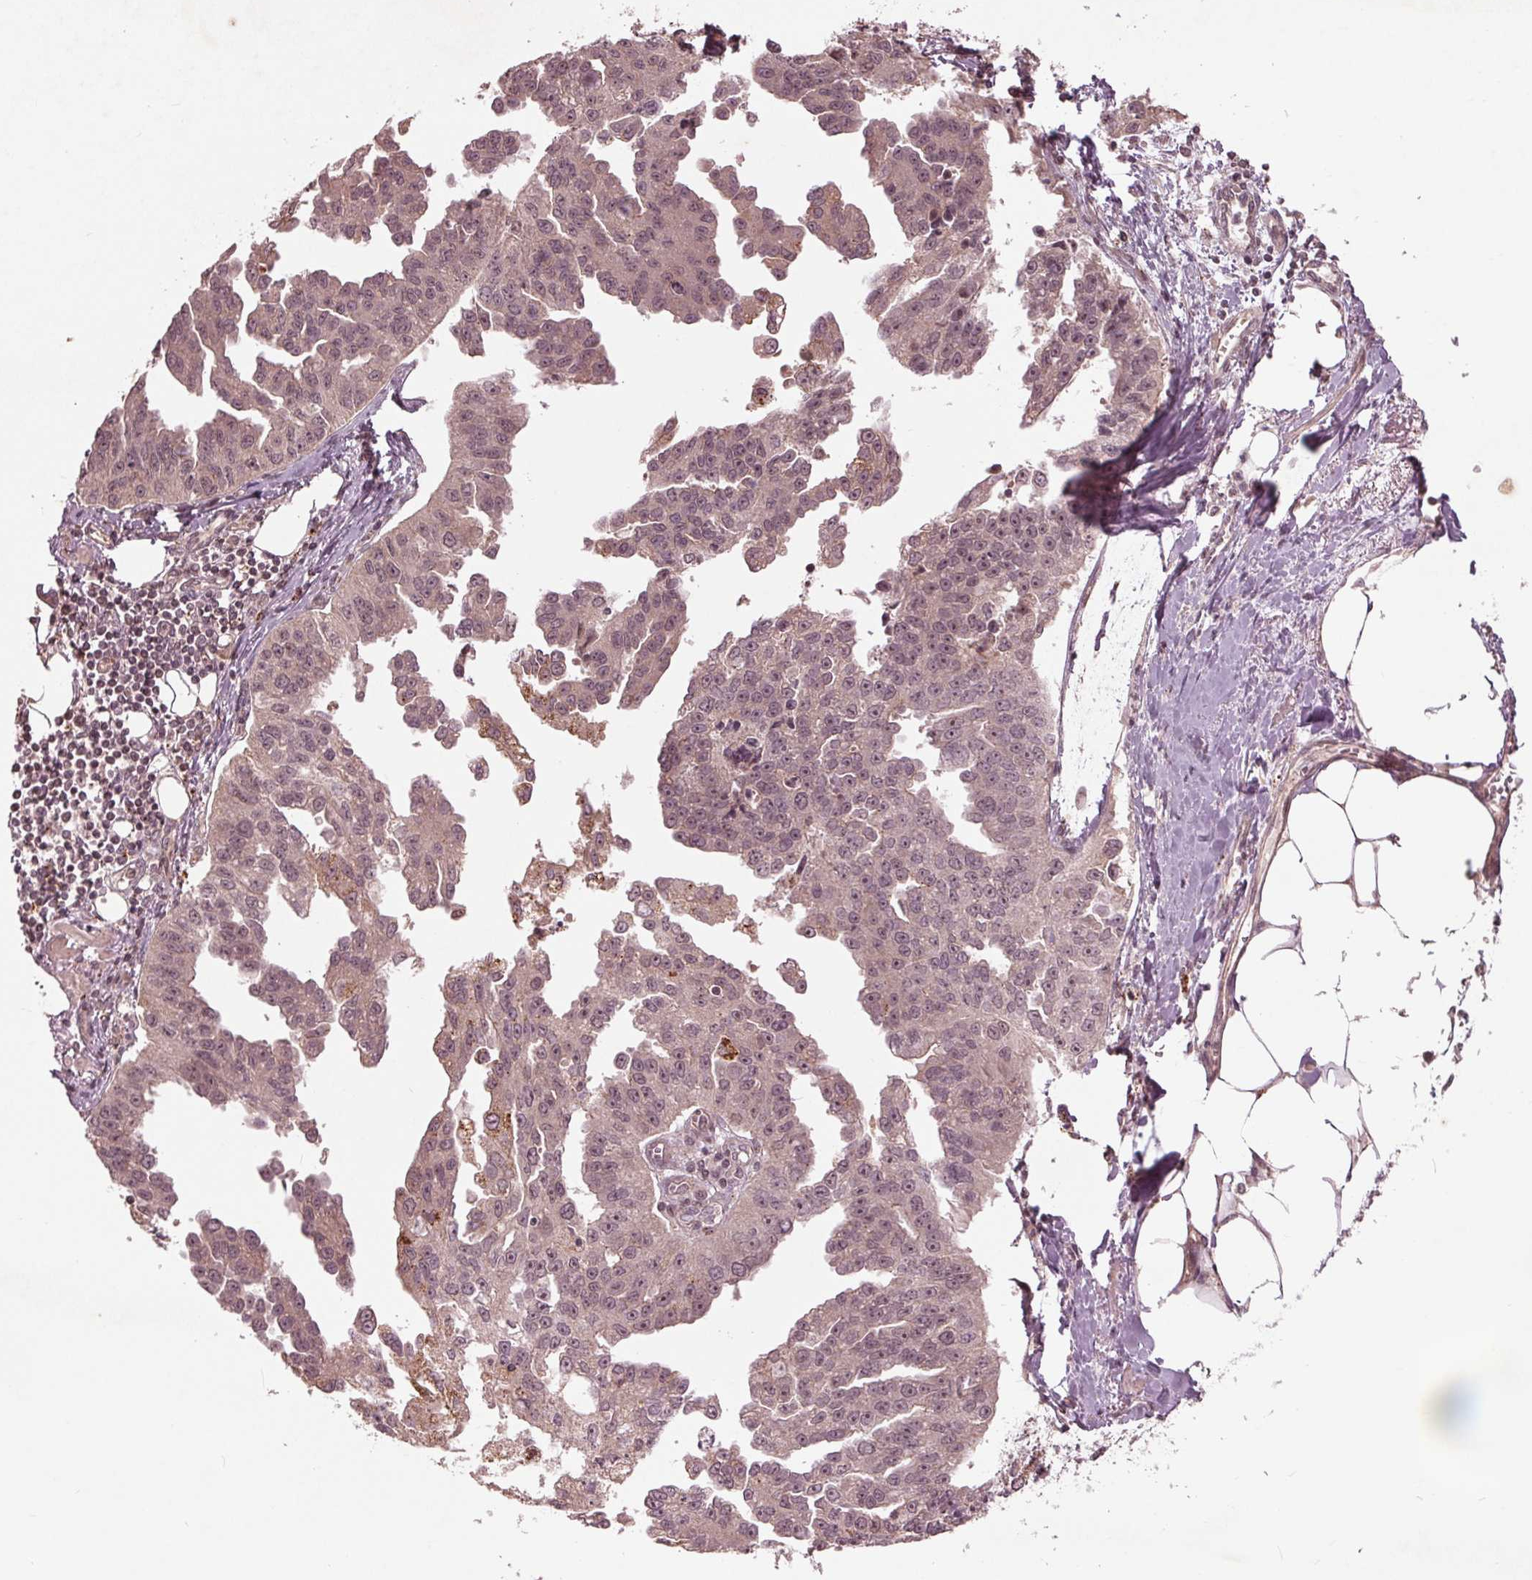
{"staining": {"intensity": "weak", "quantity": ">75%", "location": "cytoplasmic/membranous"}, "tissue": "ovarian cancer", "cell_type": "Tumor cells", "image_type": "cancer", "snomed": [{"axis": "morphology", "description": "Cystadenocarcinoma, serous, NOS"}, {"axis": "topography", "description": "Ovary"}], "caption": "The image reveals immunohistochemical staining of ovarian serous cystadenocarcinoma. There is weak cytoplasmic/membranous expression is appreciated in about >75% of tumor cells. (DAB = brown stain, brightfield microscopy at high magnification).", "gene": "CDKL4", "patient": {"sex": "female", "age": 75}}